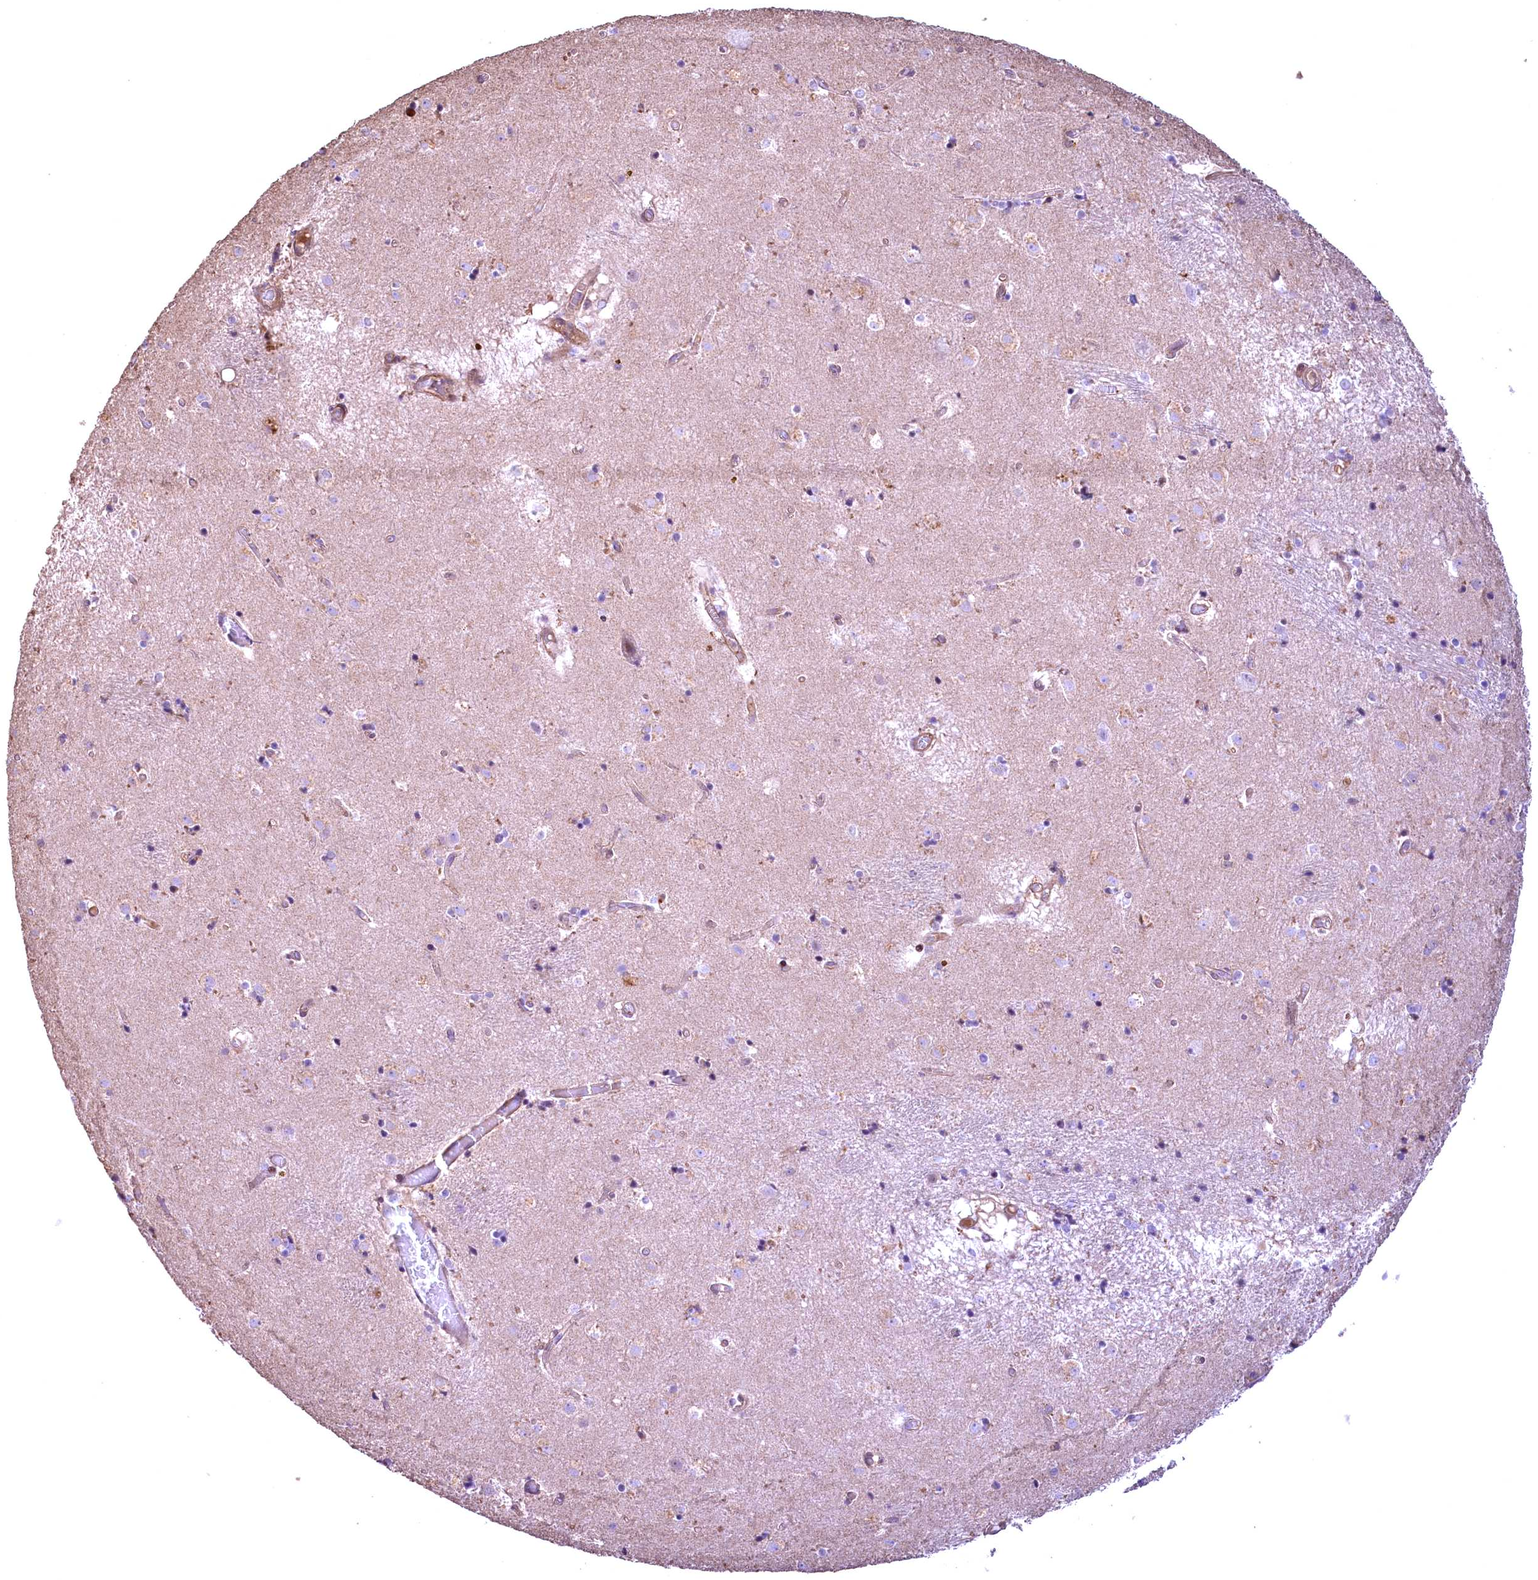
{"staining": {"intensity": "negative", "quantity": "none", "location": "none"}, "tissue": "caudate", "cell_type": "Glial cells", "image_type": "normal", "snomed": [{"axis": "morphology", "description": "Normal tissue, NOS"}, {"axis": "topography", "description": "Lateral ventricle wall"}], "caption": "This is a micrograph of immunohistochemistry staining of unremarkable caudate, which shows no staining in glial cells. Brightfield microscopy of immunohistochemistry stained with DAB (3,3'-diaminobenzidine) (brown) and hematoxylin (blue), captured at high magnification.", "gene": "FUZ", "patient": {"sex": "male", "age": 70}}